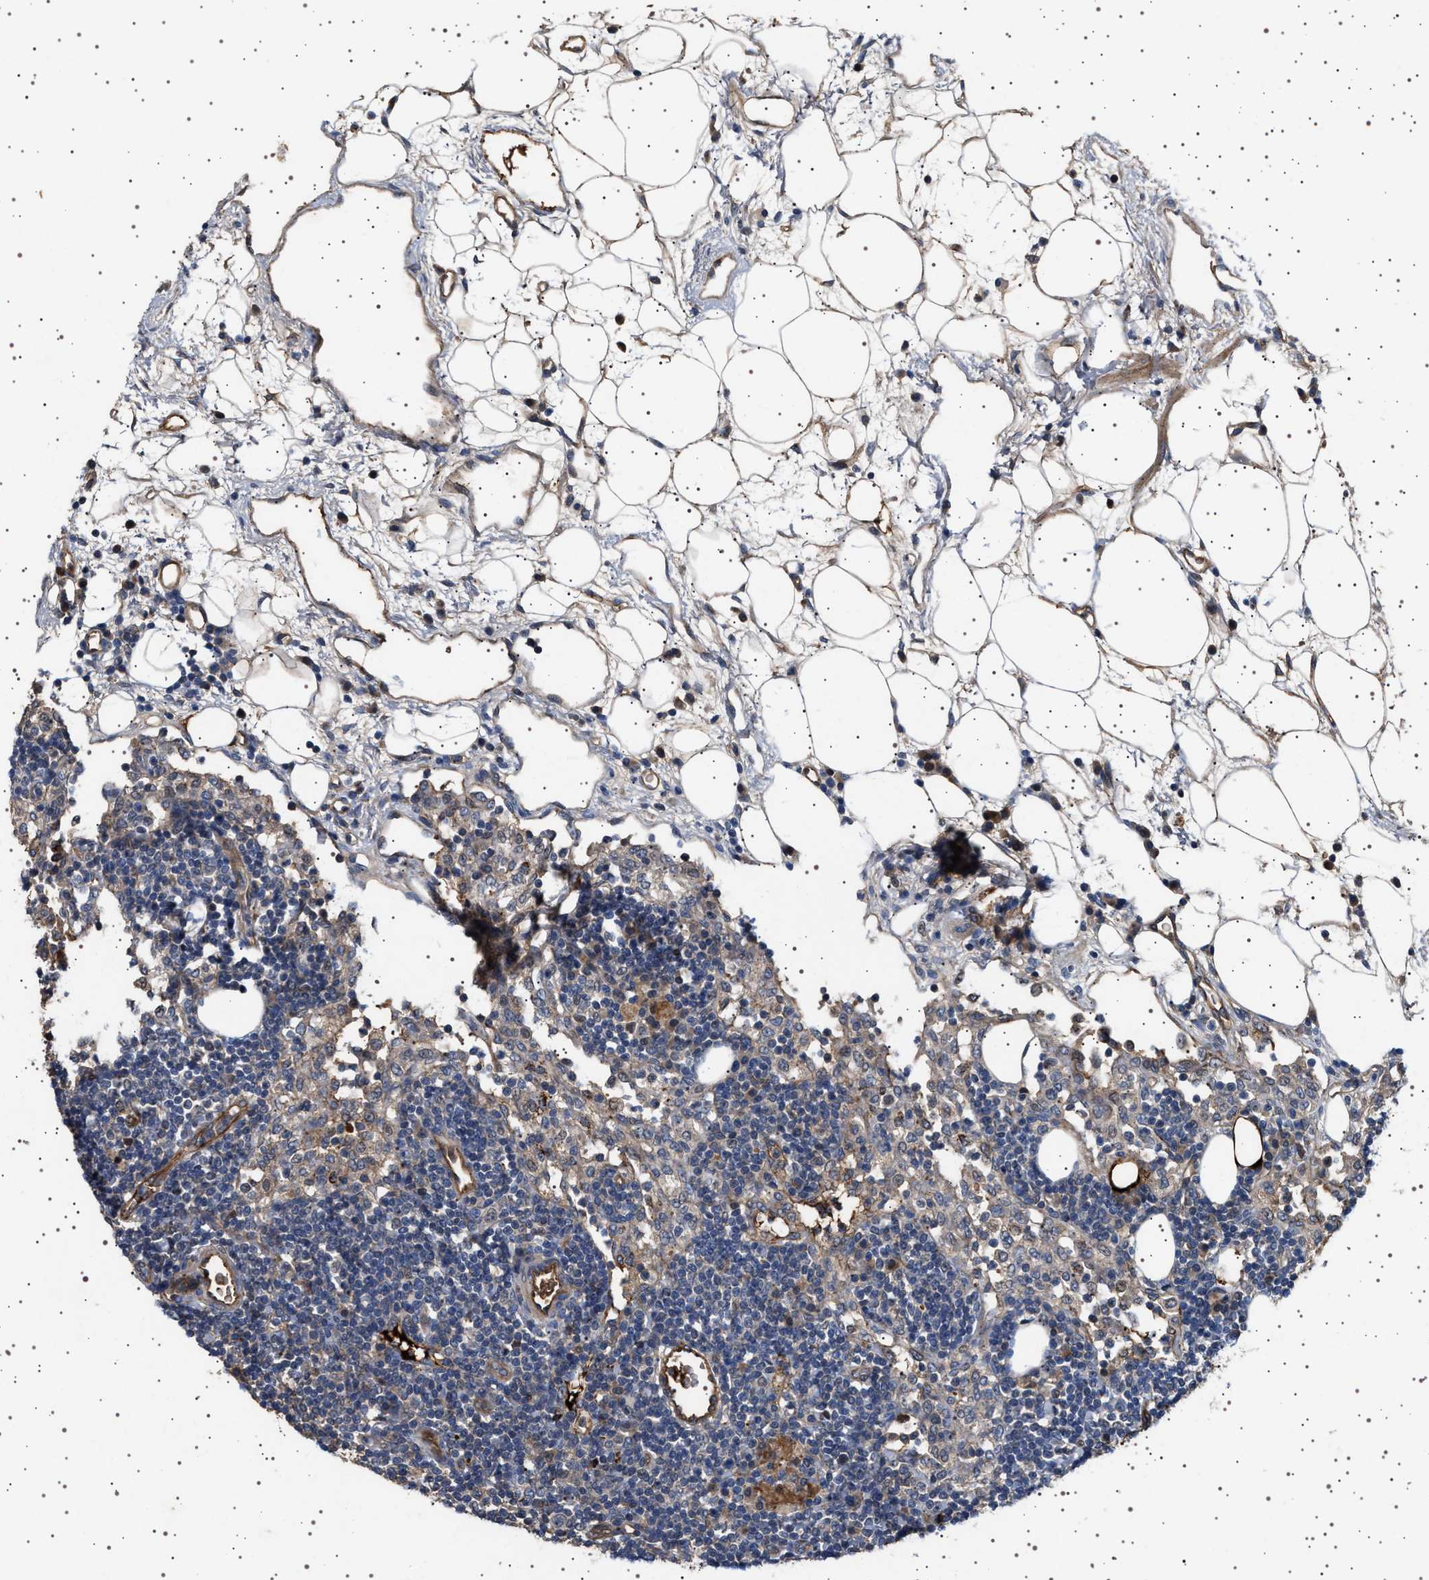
{"staining": {"intensity": "moderate", "quantity": "25%-75%", "location": "cytoplasmic/membranous"}, "tissue": "lymph node", "cell_type": "Germinal center cells", "image_type": "normal", "snomed": [{"axis": "morphology", "description": "Normal tissue, NOS"}, {"axis": "morphology", "description": "Carcinoid, malignant, NOS"}, {"axis": "topography", "description": "Lymph node"}], "caption": "IHC (DAB (3,3'-diaminobenzidine)) staining of unremarkable human lymph node reveals moderate cytoplasmic/membranous protein staining in approximately 25%-75% of germinal center cells.", "gene": "FICD", "patient": {"sex": "male", "age": 47}}